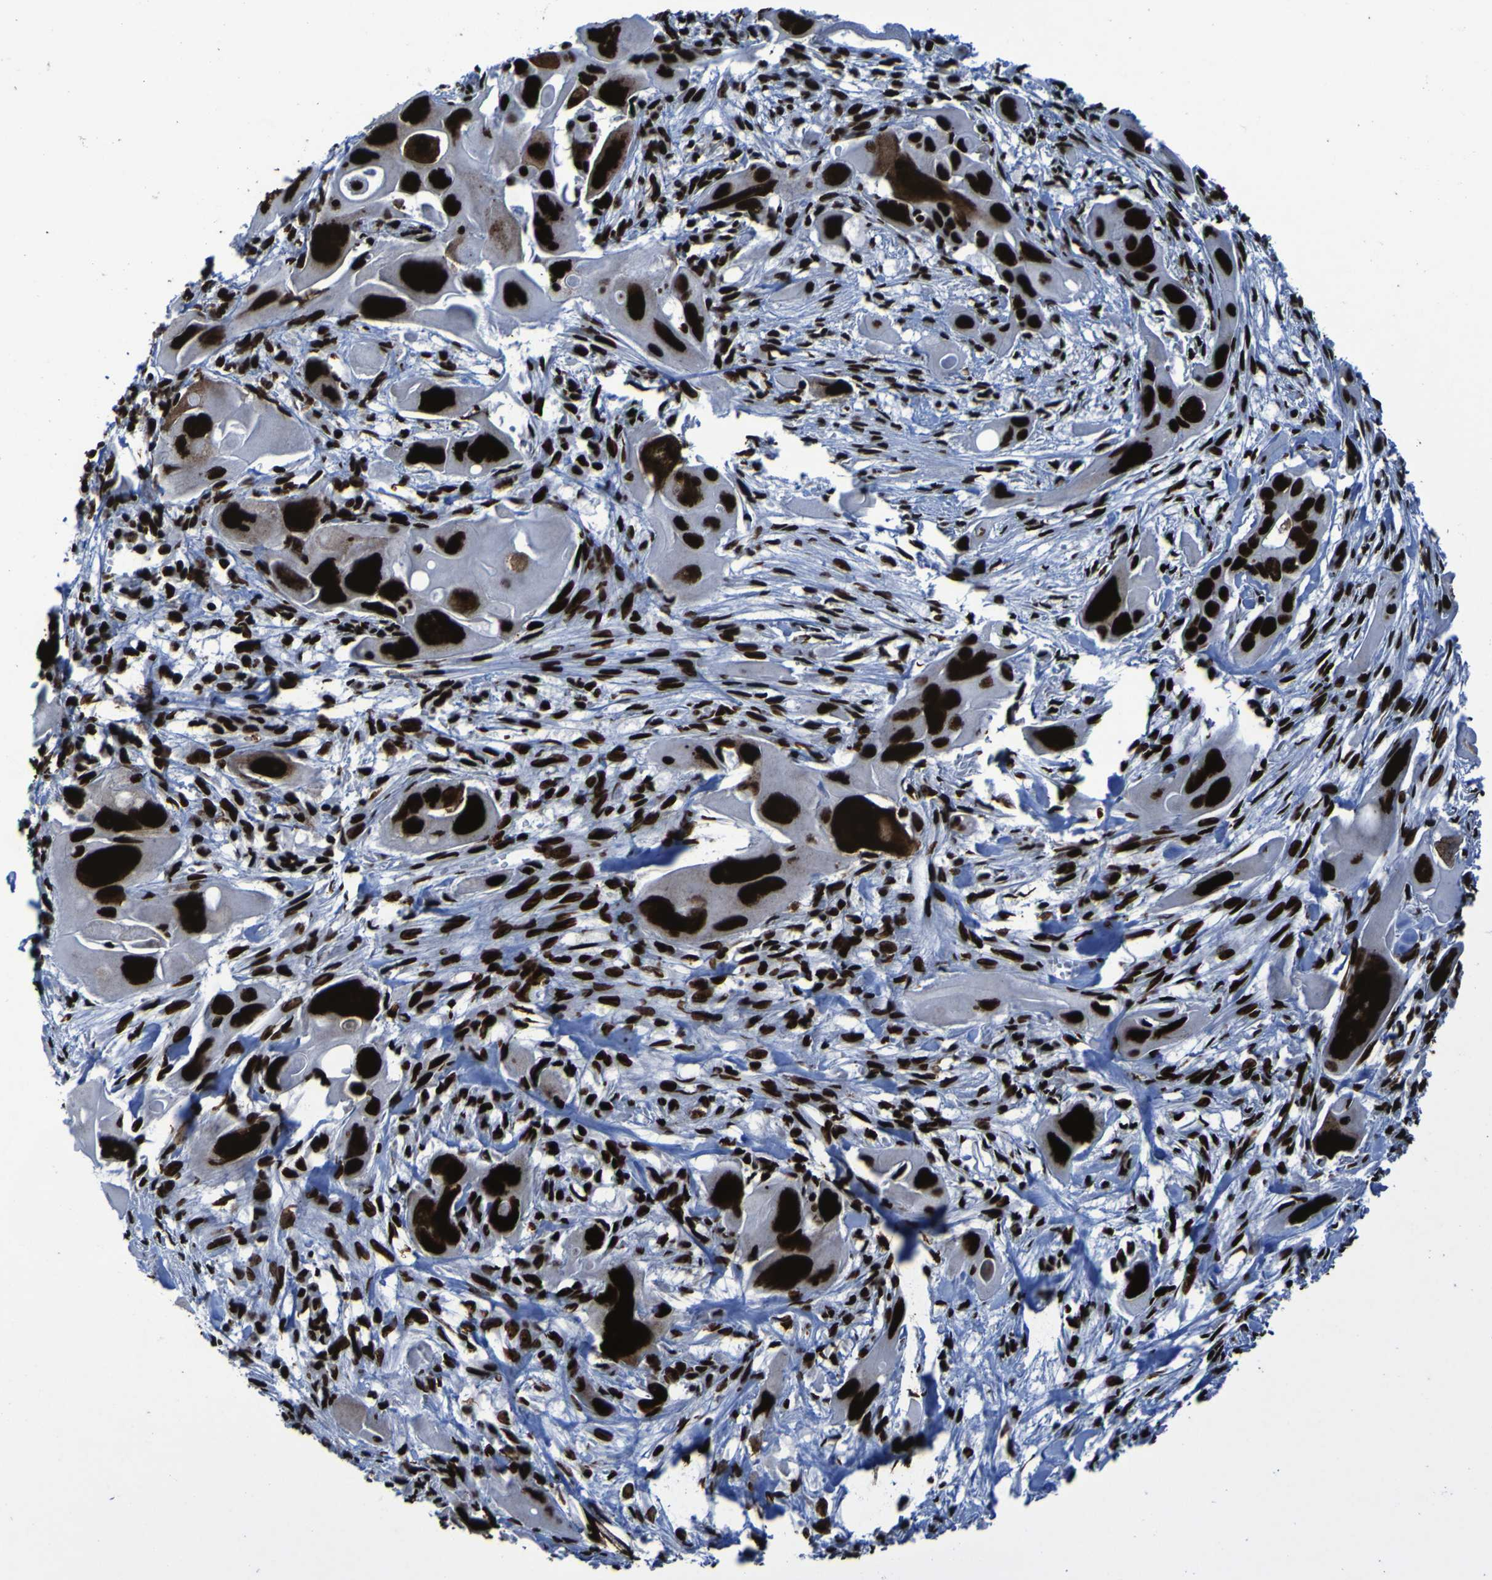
{"staining": {"intensity": "strong", "quantity": ">75%", "location": "nuclear"}, "tissue": "pancreatic cancer", "cell_type": "Tumor cells", "image_type": "cancer", "snomed": [{"axis": "morphology", "description": "Adenocarcinoma, NOS"}, {"axis": "topography", "description": "Pancreas"}], "caption": "Adenocarcinoma (pancreatic) tissue demonstrates strong nuclear expression in approximately >75% of tumor cells", "gene": "NPM1", "patient": {"sex": "male", "age": 73}}